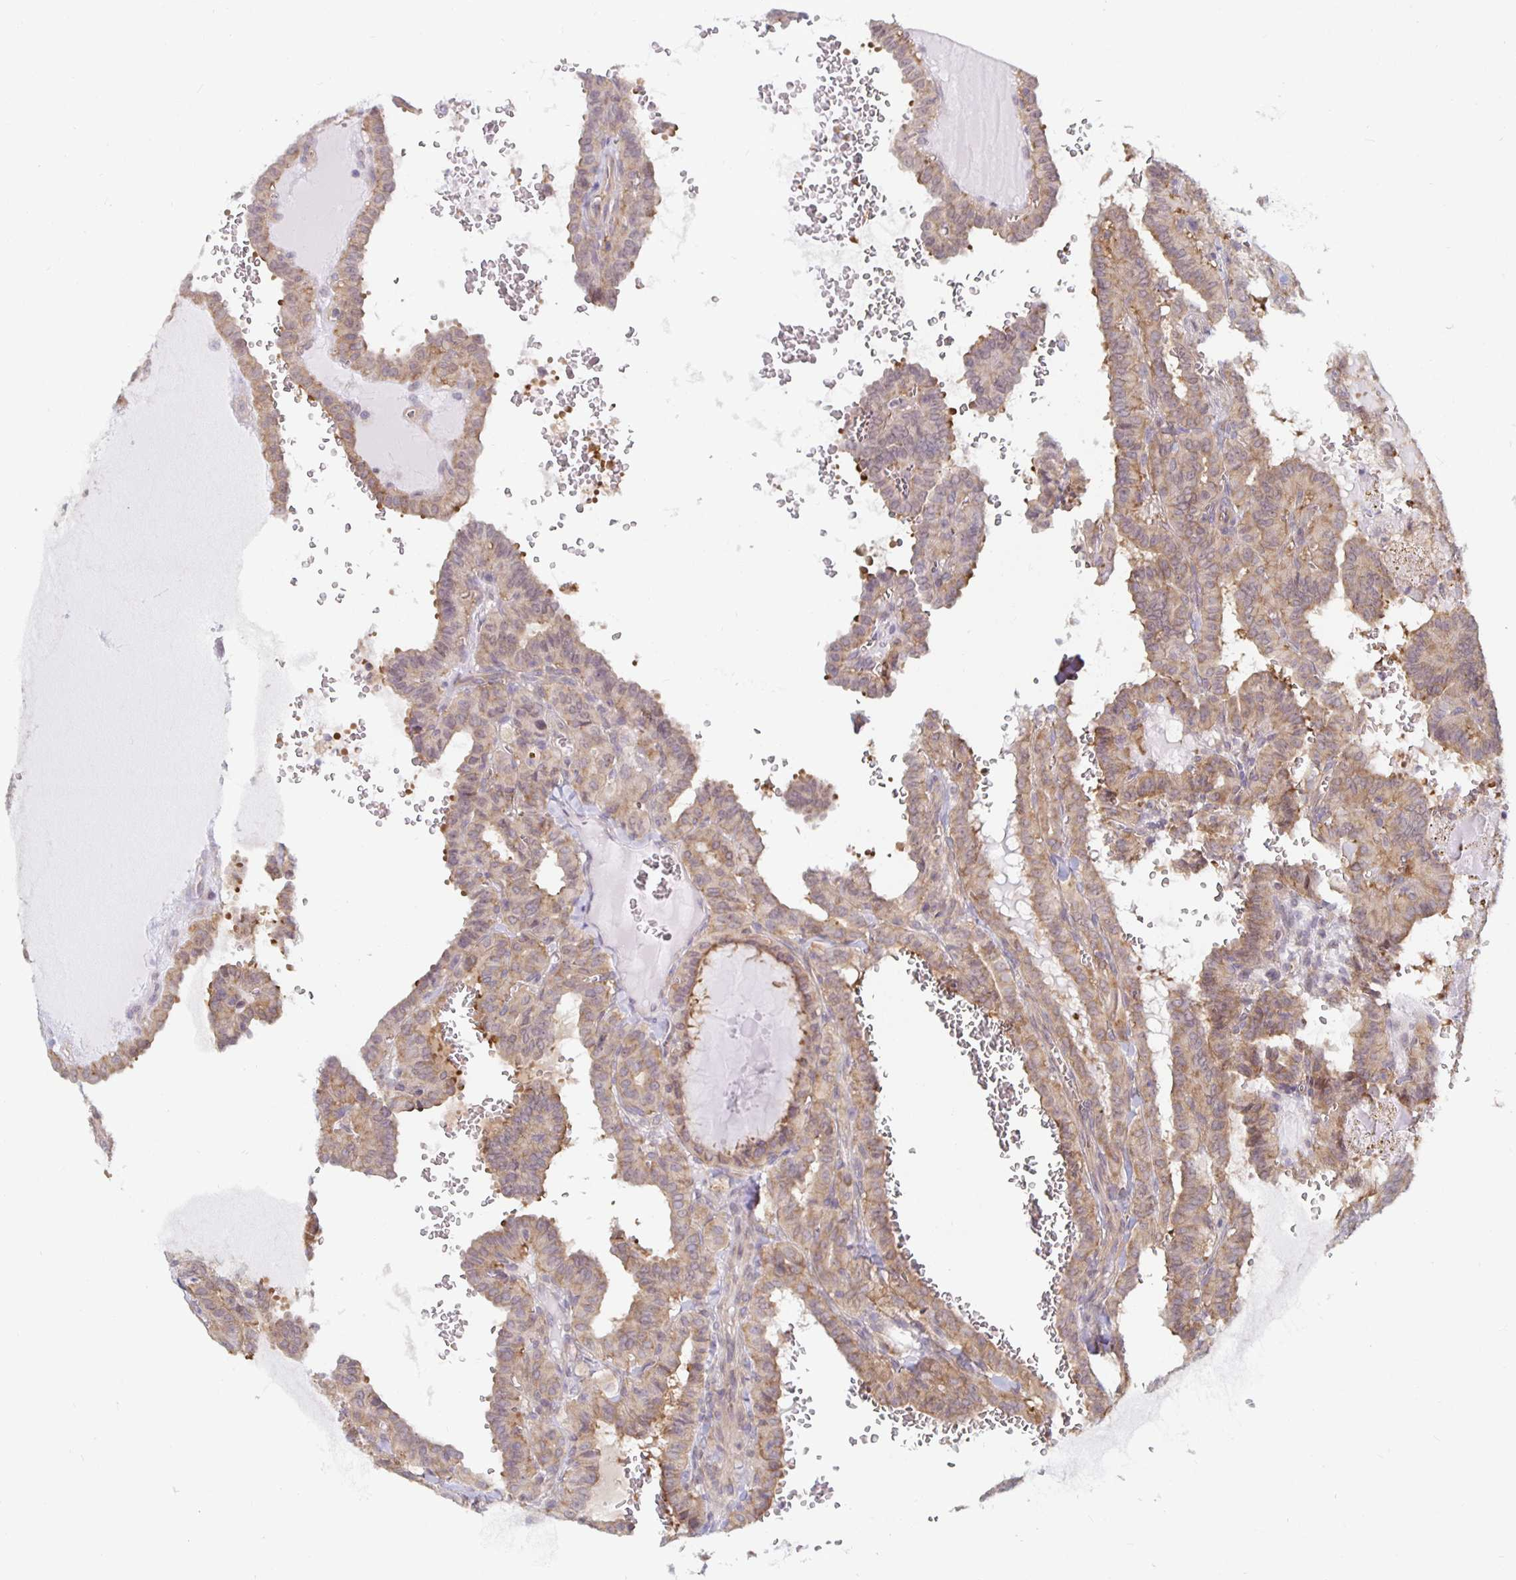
{"staining": {"intensity": "weak", "quantity": ">75%", "location": "cytoplasmic/membranous"}, "tissue": "thyroid cancer", "cell_type": "Tumor cells", "image_type": "cancer", "snomed": [{"axis": "morphology", "description": "Papillary adenocarcinoma, NOS"}, {"axis": "topography", "description": "Thyroid gland"}], "caption": "Thyroid cancer stained with a brown dye demonstrates weak cytoplasmic/membranous positive expression in about >75% of tumor cells.", "gene": "PDAP1", "patient": {"sex": "female", "age": 21}}